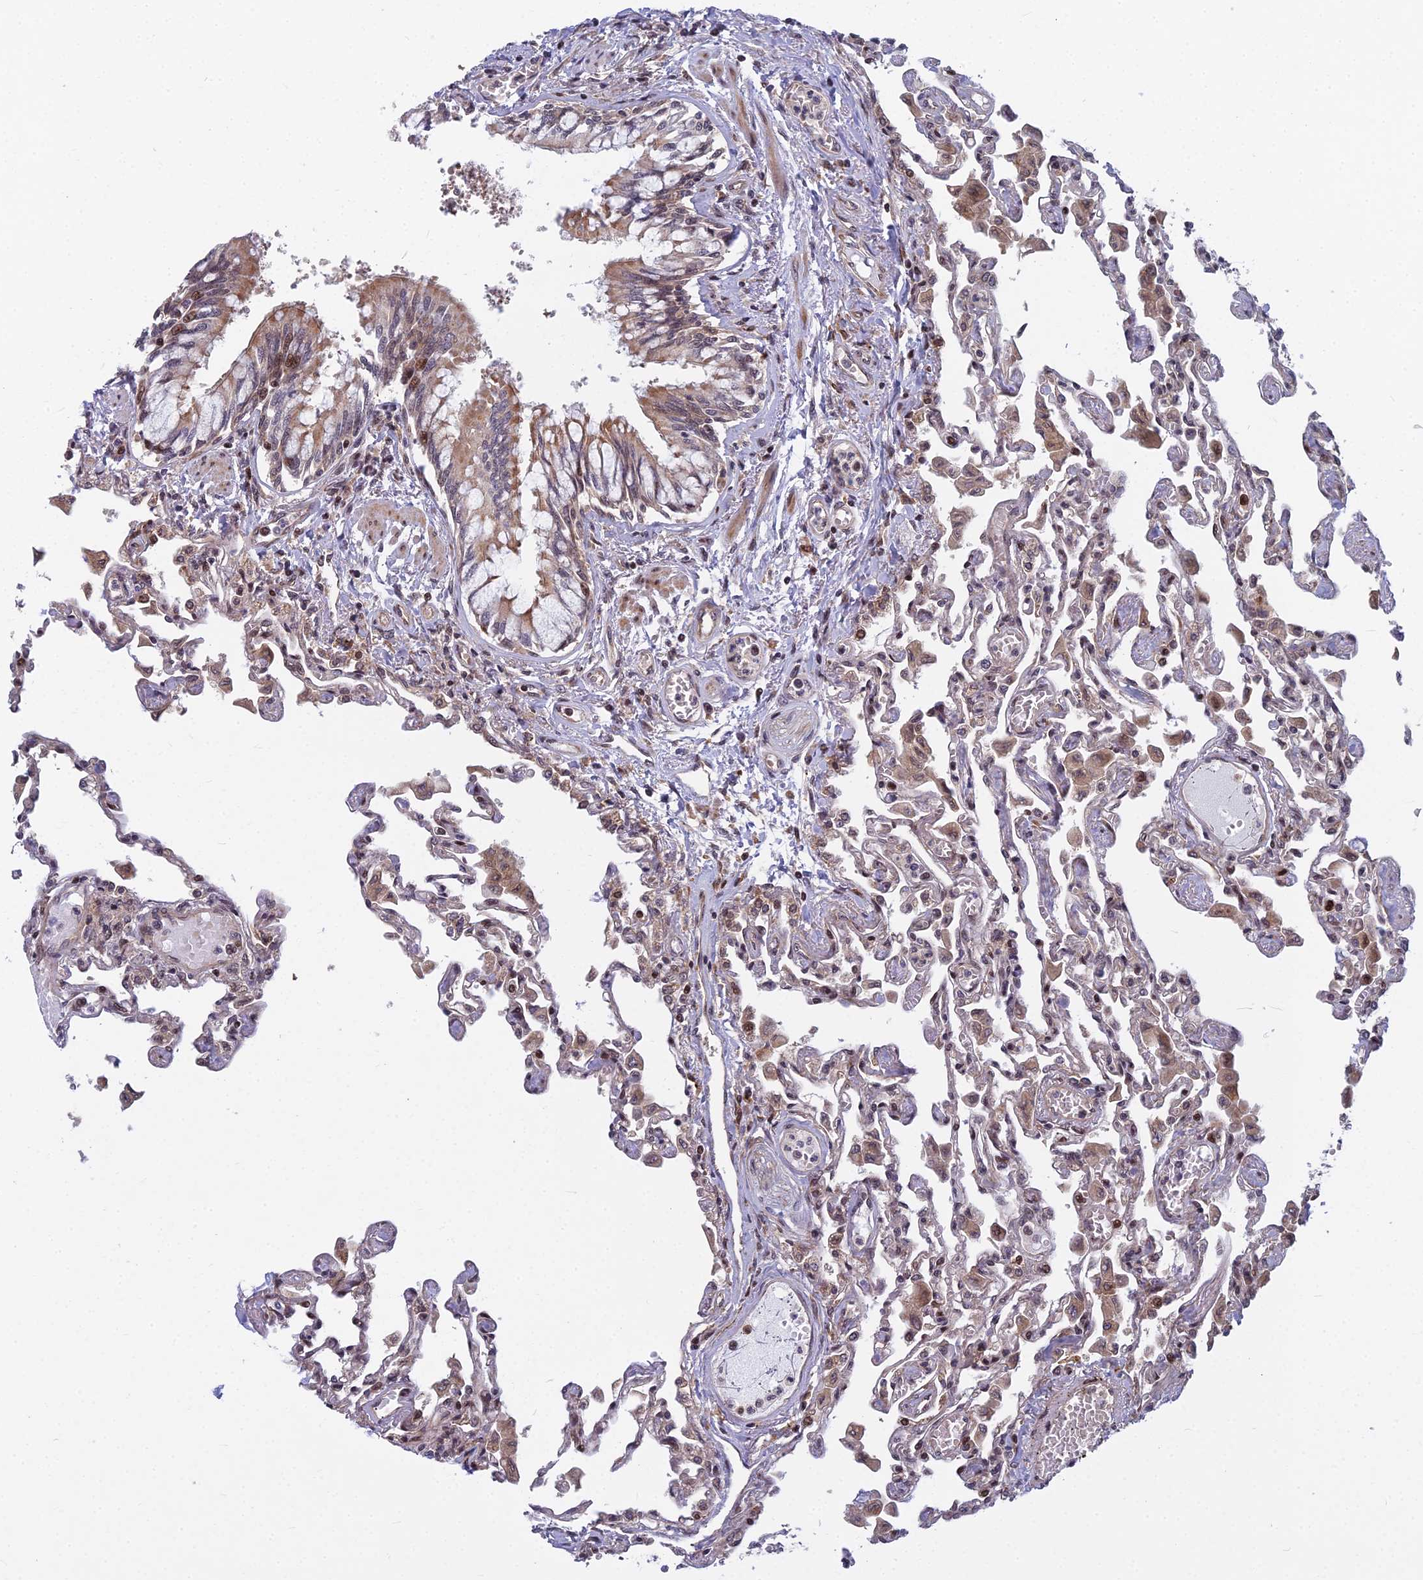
{"staining": {"intensity": "moderate", "quantity": "<25%", "location": "cytoplasmic/membranous,nuclear"}, "tissue": "lung", "cell_type": "Alveolar cells", "image_type": "normal", "snomed": [{"axis": "morphology", "description": "Normal tissue, NOS"}, {"axis": "topography", "description": "Bronchus"}, {"axis": "topography", "description": "Lung"}], "caption": "A high-resolution photomicrograph shows IHC staining of benign lung, which reveals moderate cytoplasmic/membranous,nuclear expression in approximately <25% of alveolar cells. (IHC, brightfield microscopy, high magnification).", "gene": "COMMD2", "patient": {"sex": "female", "age": 49}}